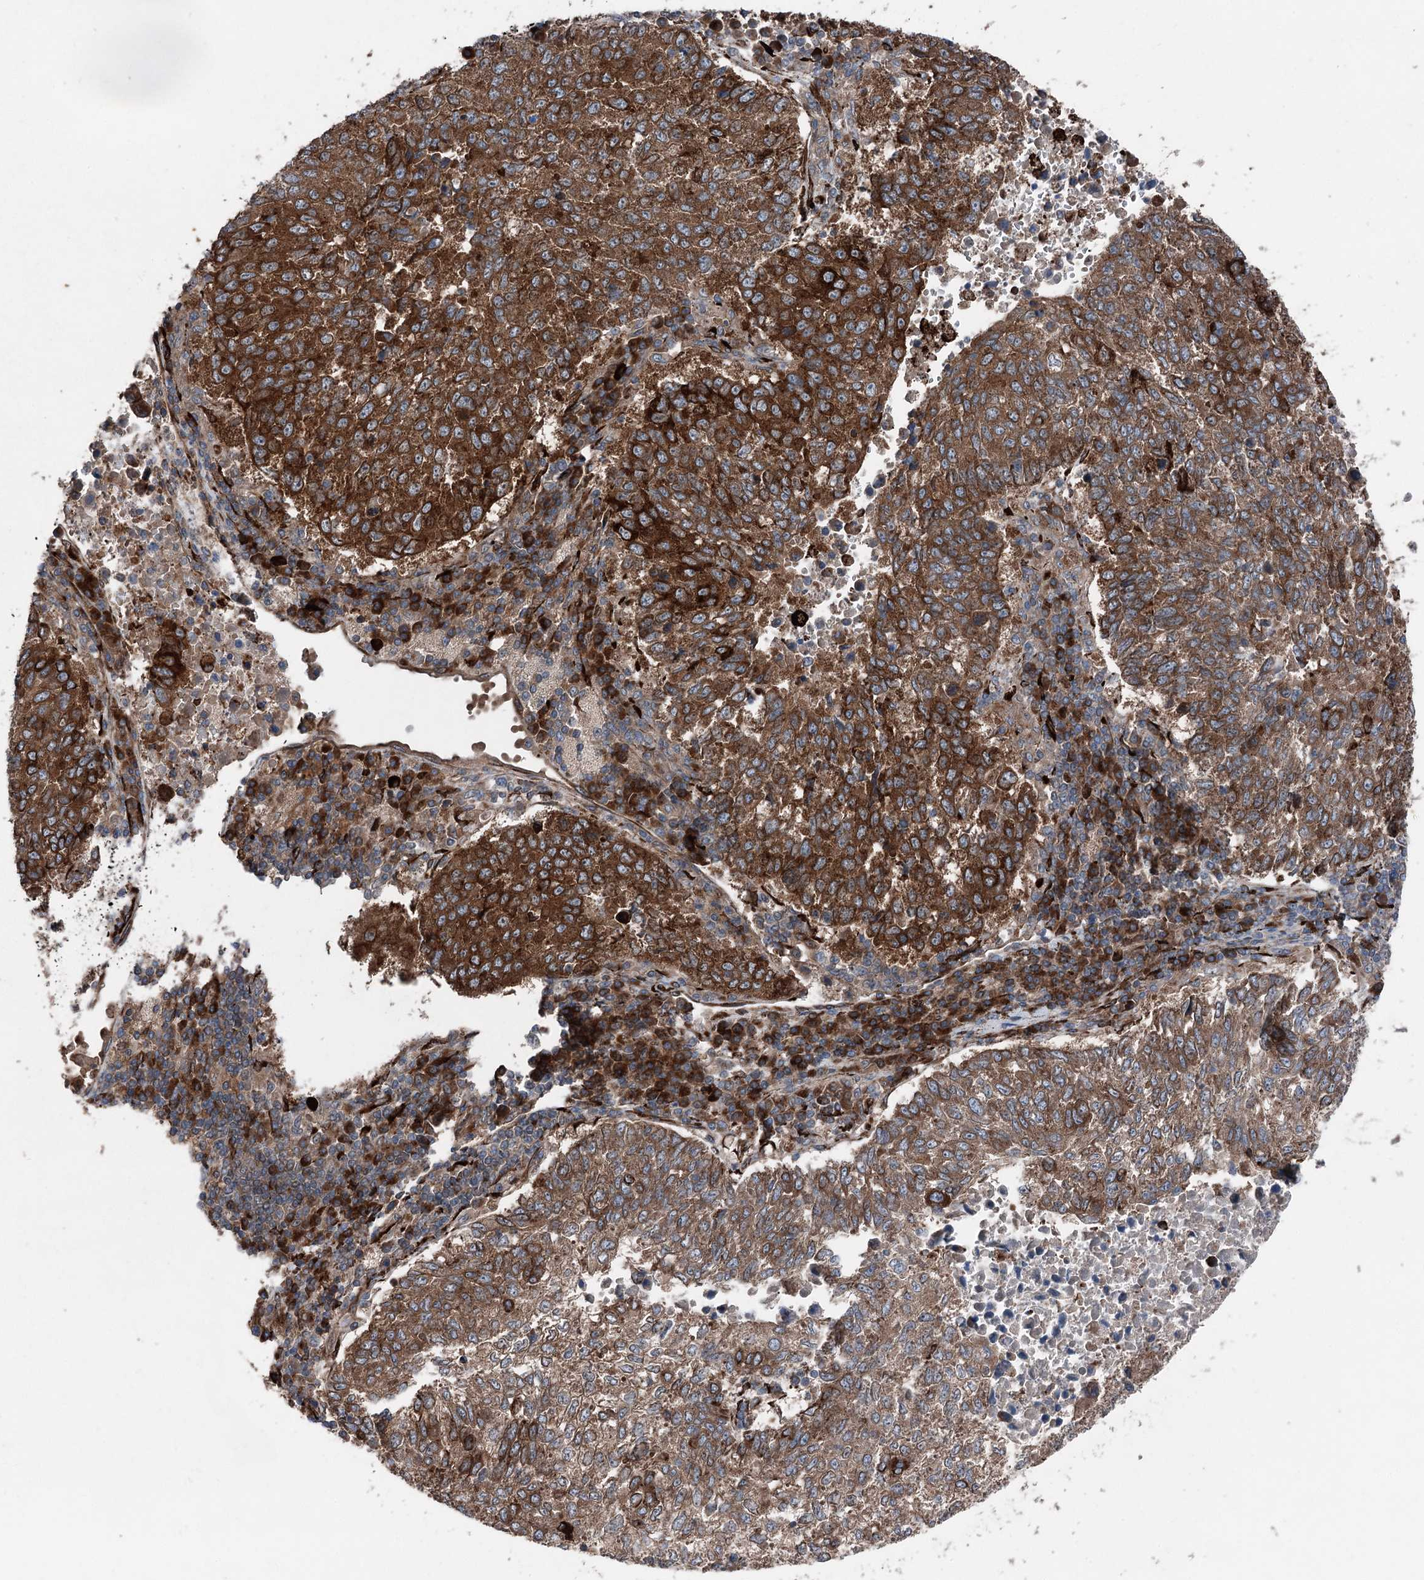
{"staining": {"intensity": "strong", "quantity": ">75%", "location": "cytoplasmic/membranous"}, "tissue": "lung cancer", "cell_type": "Tumor cells", "image_type": "cancer", "snomed": [{"axis": "morphology", "description": "Squamous cell carcinoma, NOS"}, {"axis": "topography", "description": "Lung"}], "caption": "Approximately >75% of tumor cells in squamous cell carcinoma (lung) display strong cytoplasmic/membranous protein staining as visualized by brown immunohistochemical staining.", "gene": "DDIAS", "patient": {"sex": "male", "age": 73}}